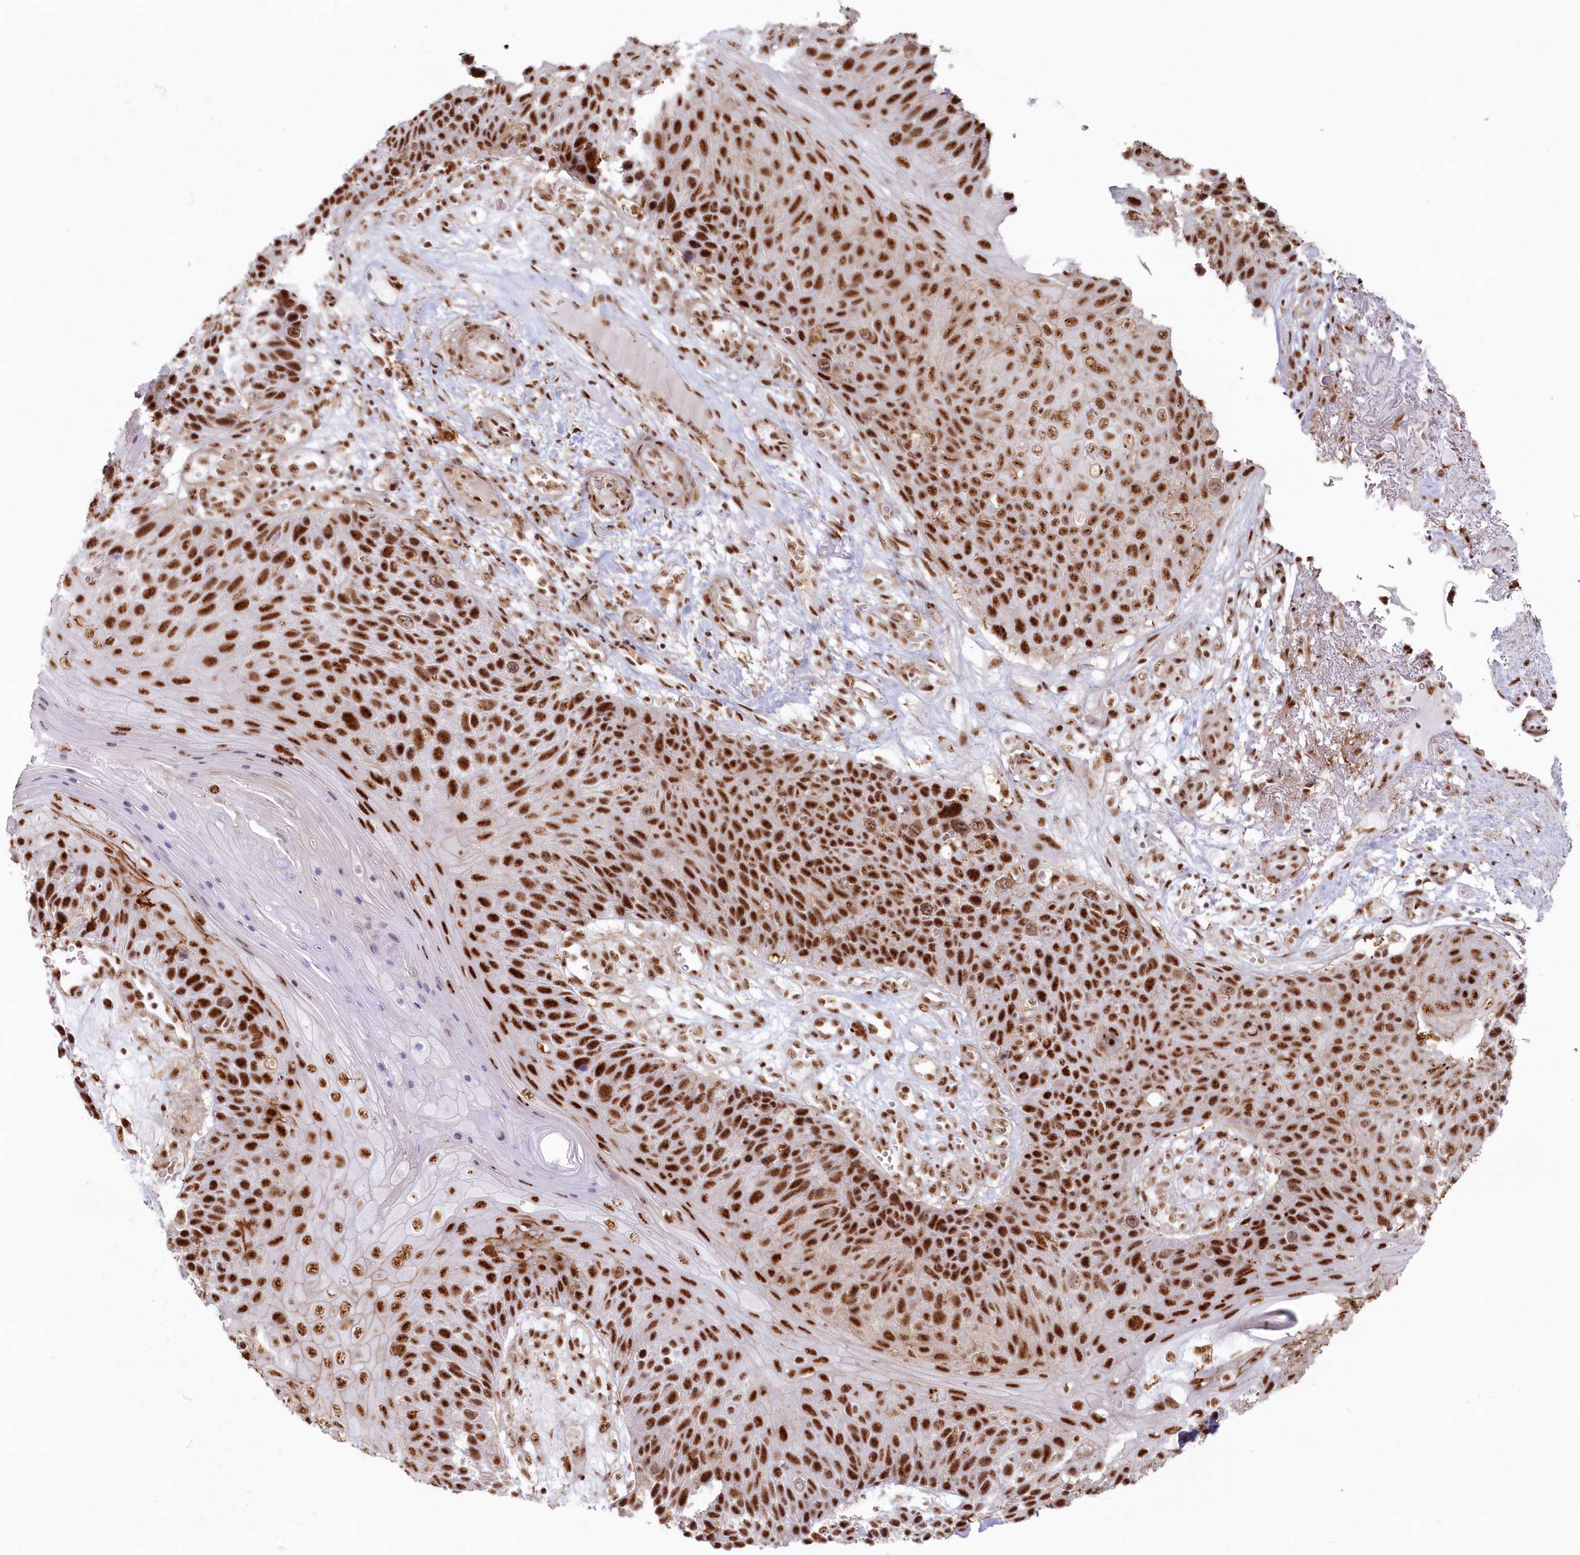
{"staining": {"intensity": "strong", "quantity": ">75%", "location": "nuclear"}, "tissue": "skin cancer", "cell_type": "Tumor cells", "image_type": "cancer", "snomed": [{"axis": "morphology", "description": "Squamous cell carcinoma, NOS"}, {"axis": "topography", "description": "Skin"}], "caption": "The histopathology image shows staining of skin squamous cell carcinoma, revealing strong nuclear protein expression (brown color) within tumor cells.", "gene": "DDX46", "patient": {"sex": "female", "age": 88}}